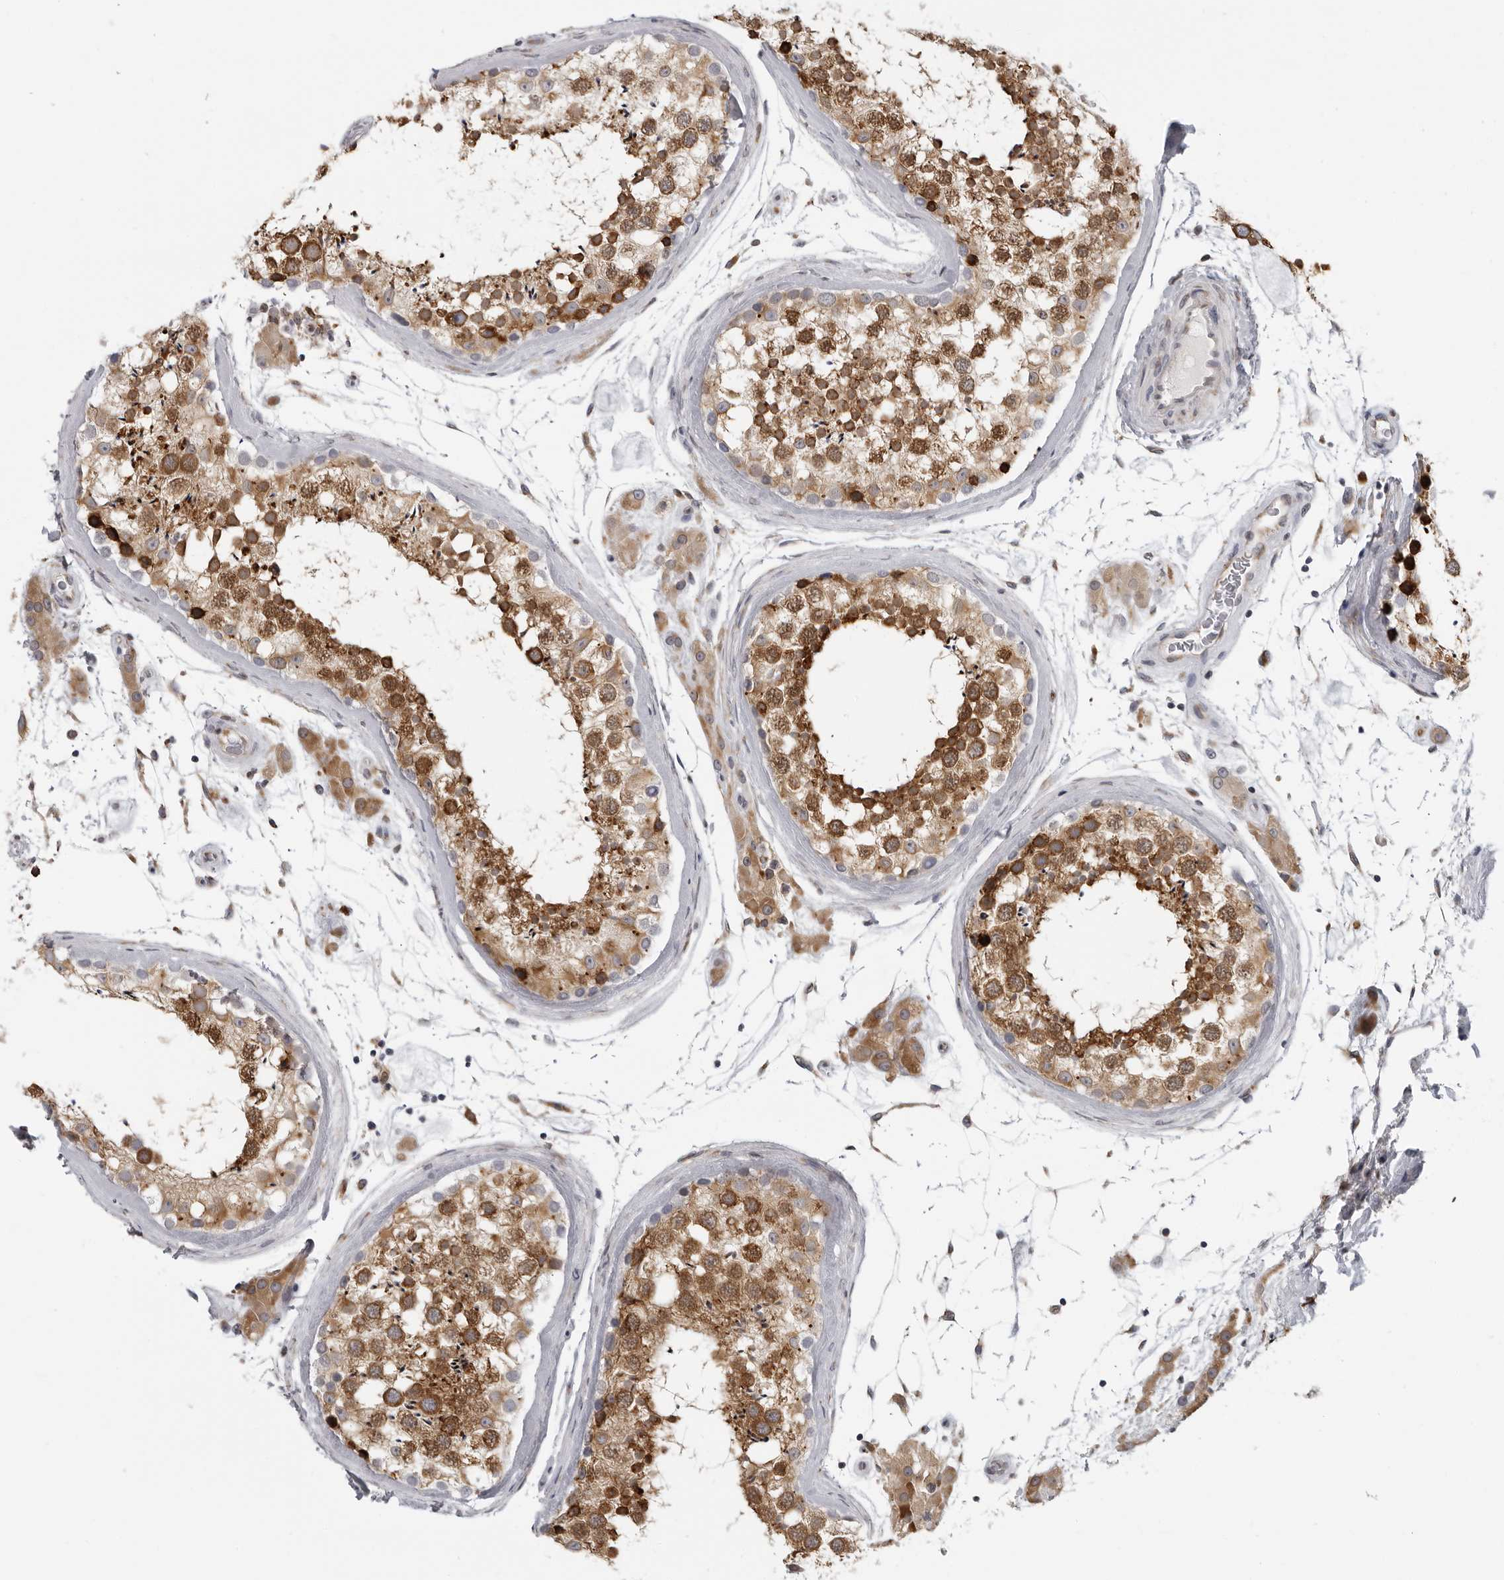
{"staining": {"intensity": "strong", "quantity": ">75%", "location": "cytoplasmic/membranous,nuclear"}, "tissue": "testis", "cell_type": "Cells in seminiferous ducts", "image_type": "normal", "snomed": [{"axis": "morphology", "description": "Normal tissue, NOS"}, {"axis": "topography", "description": "Testis"}], "caption": "The image shows a brown stain indicating the presence of a protein in the cytoplasmic/membranous,nuclear of cells in seminiferous ducts in testis.", "gene": "ALPK2", "patient": {"sex": "male", "age": 46}}